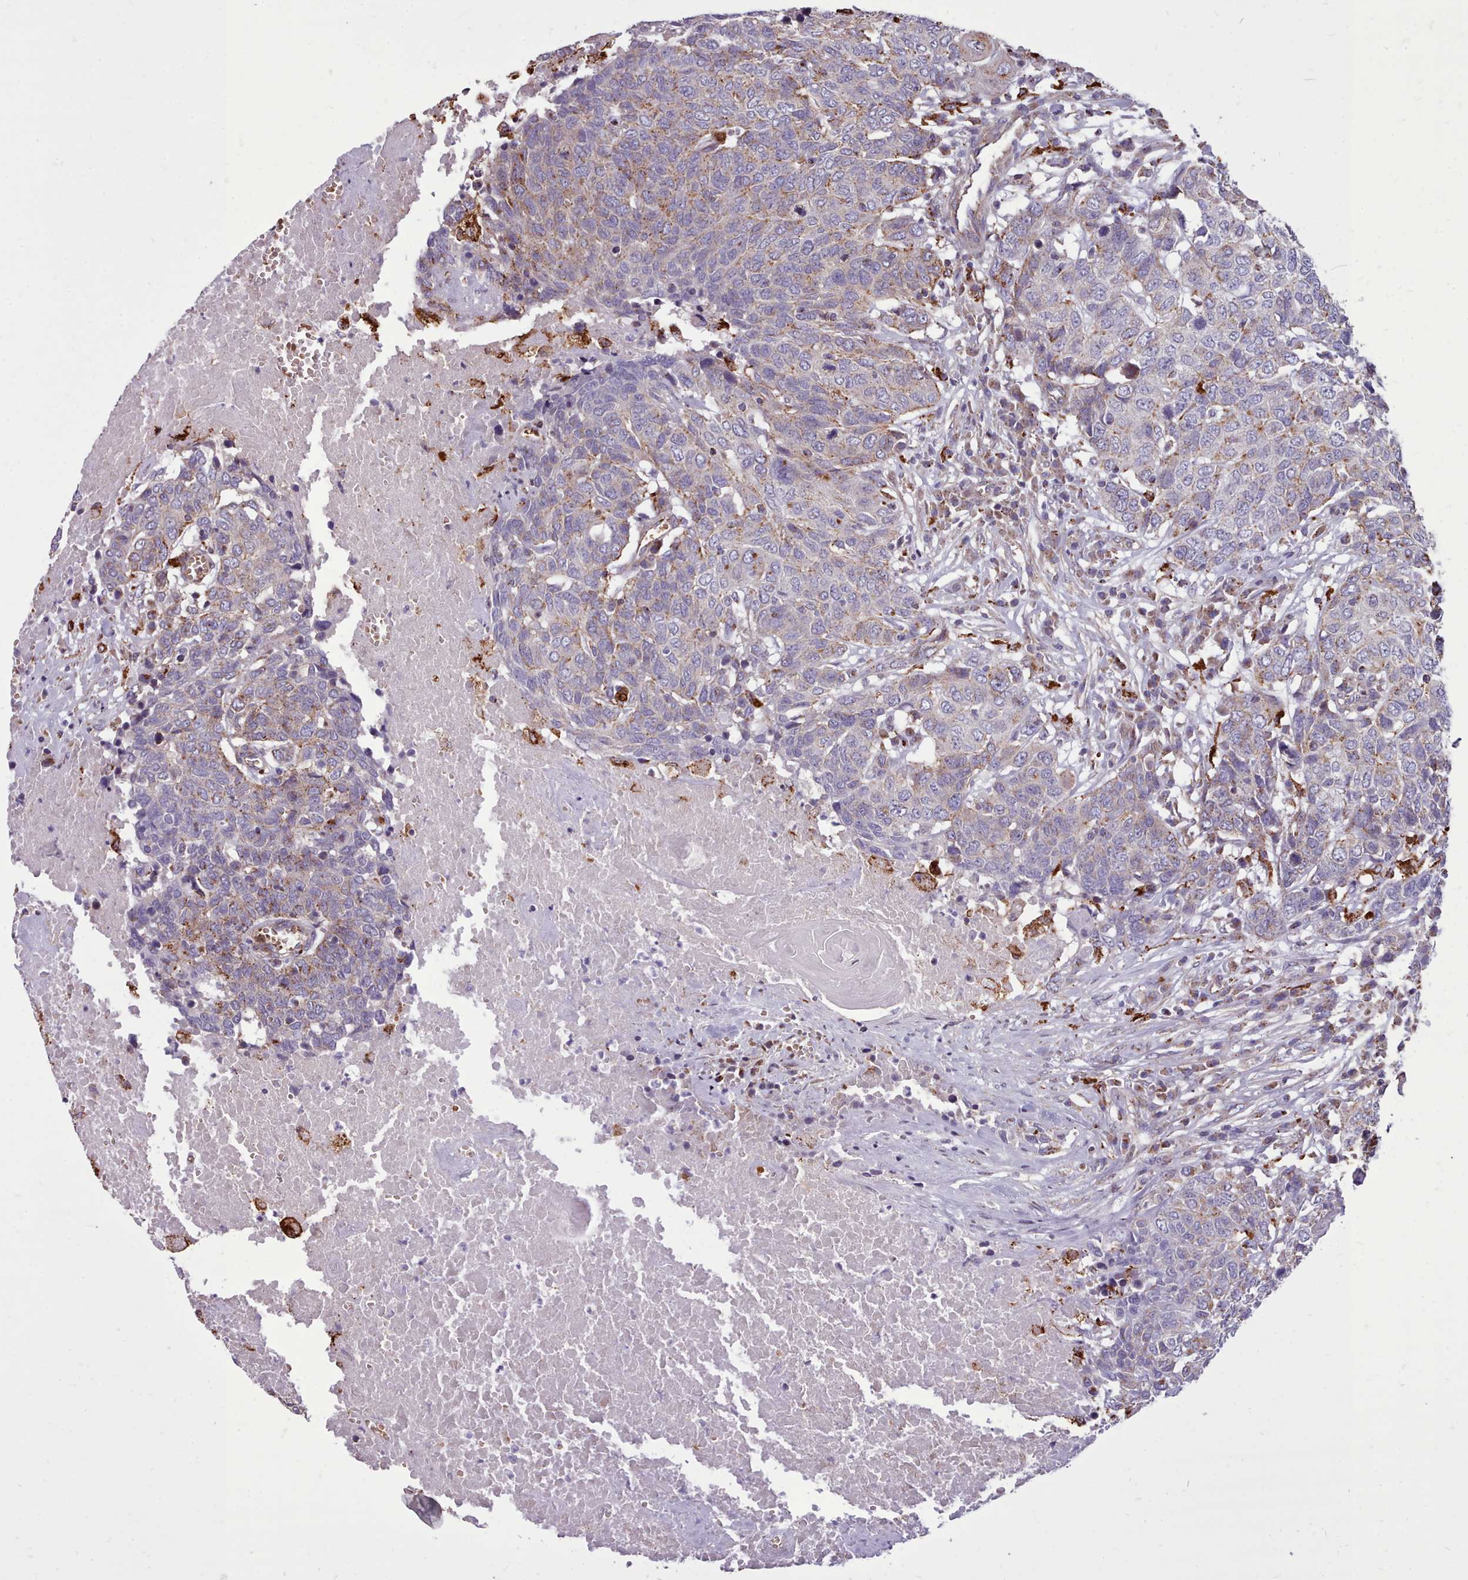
{"staining": {"intensity": "weak", "quantity": "<25%", "location": "cytoplasmic/membranous"}, "tissue": "head and neck cancer", "cell_type": "Tumor cells", "image_type": "cancer", "snomed": [{"axis": "morphology", "description": "Squamous cell carcinoma, NOS"}, {"axis": "topography", "description": "Head-Neck"}], "caption": "IHC histopathology image of neoplastic tissue: human head and neck cancer (squamous cell carcinoma) stained with DAB displays no significant protein staining in tumor cells.", "gene": "PACSIN3", "patient": {"sex": "male", "age": 66}}